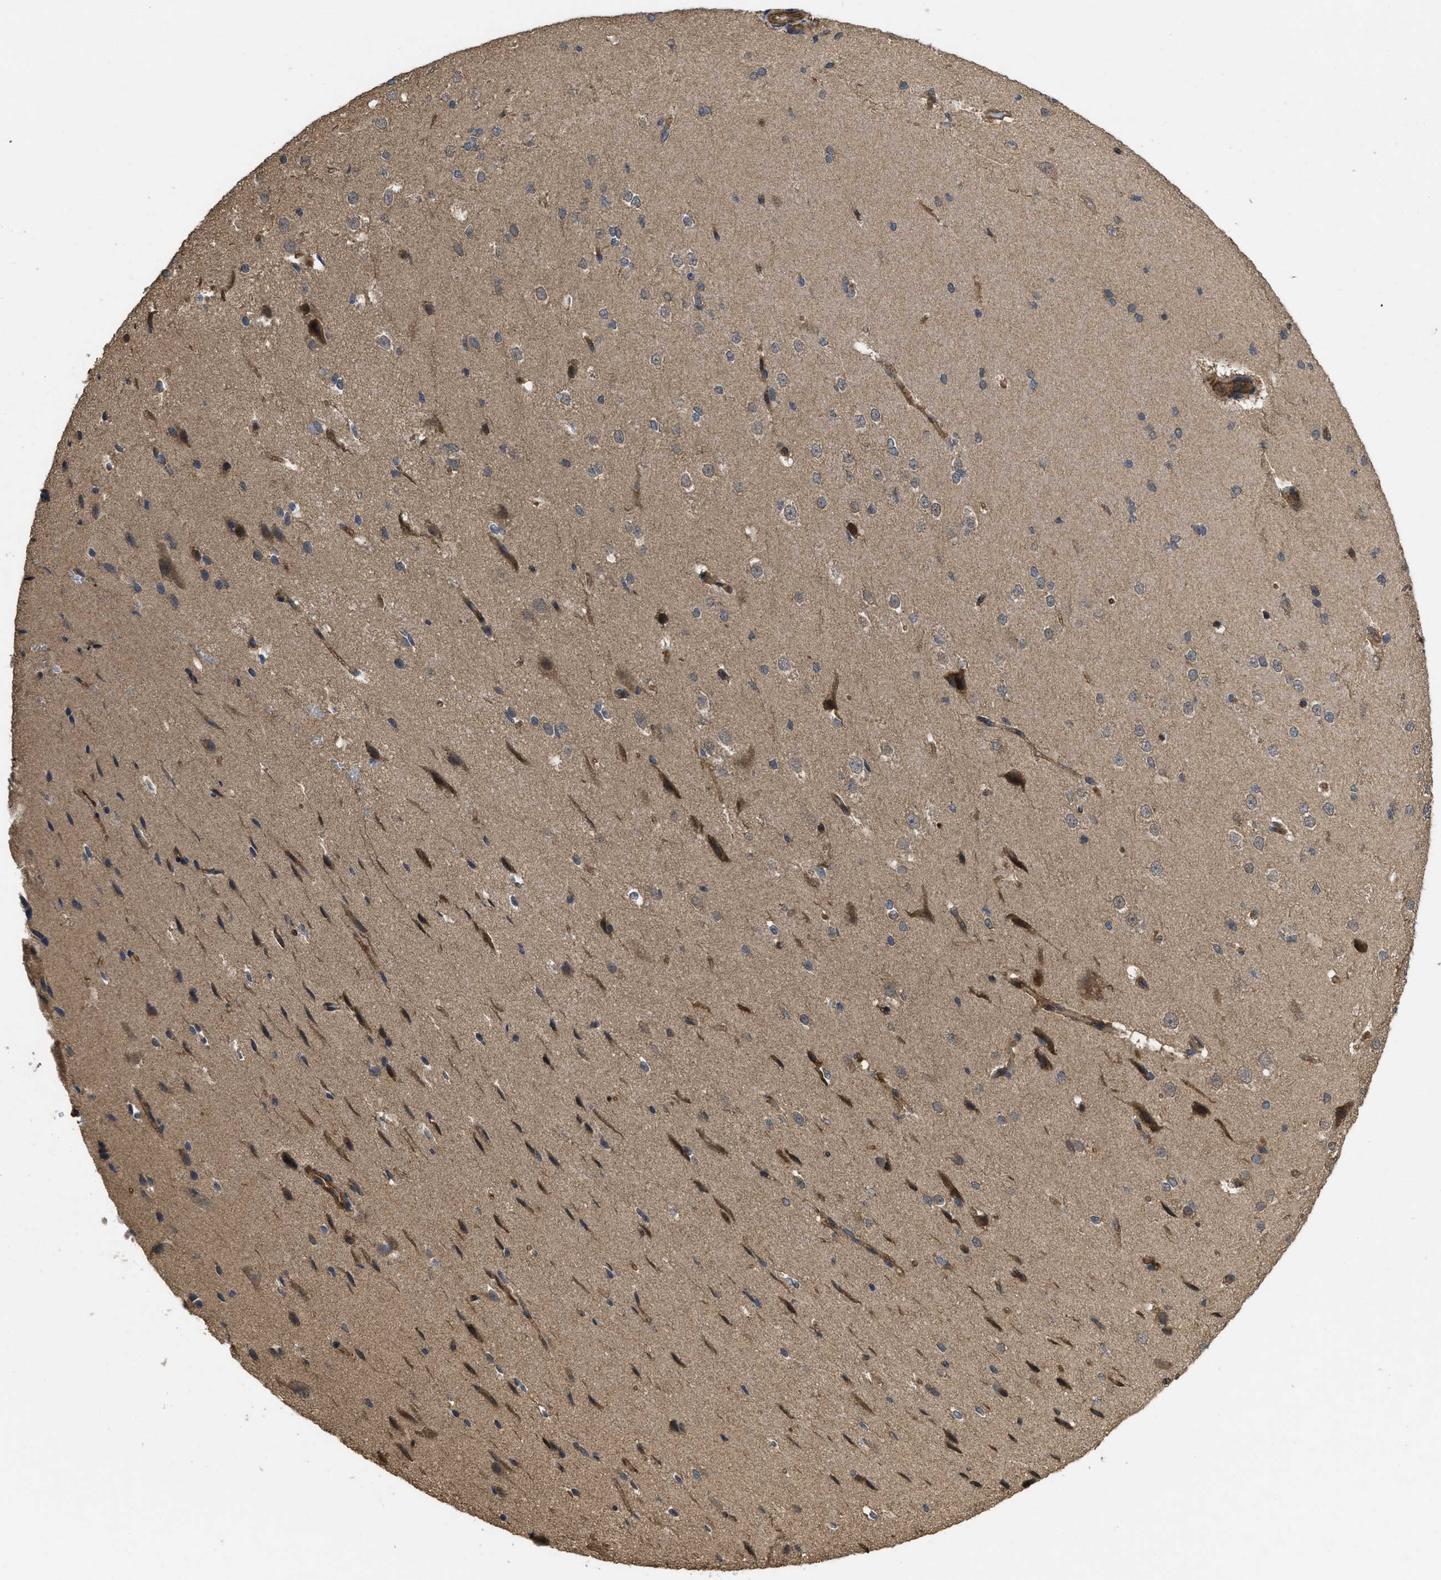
{"staining": {"intensity": "moderate", "quantity": ">75%", "location": "cytoplasmic/membranous"}, "tissue": "cerebral cortex", "cell_type": "Endothelial cells", "image_type": "normal", "snomed": [{"axis": "morphology", "description": "Normal tissue, NOS"}, {"axis": "morphology", "description": "Developmental malformation"}, {"axis": "topography", "description": "Cerebral cortex"}], "caption": "Immunohistochemical staining of normal human cerebral cortex reveals moderate cytoplasmic/membranous protein expression in about >75% of endothelial cells. (Stains: DAB (3,3'-diaminobenzidine) in brown, nuclei in blue, Microscopy: brightfield microscopy at high magnification).", "gene": "FZD6", "patient": {"sex": "female", "age": 30}}